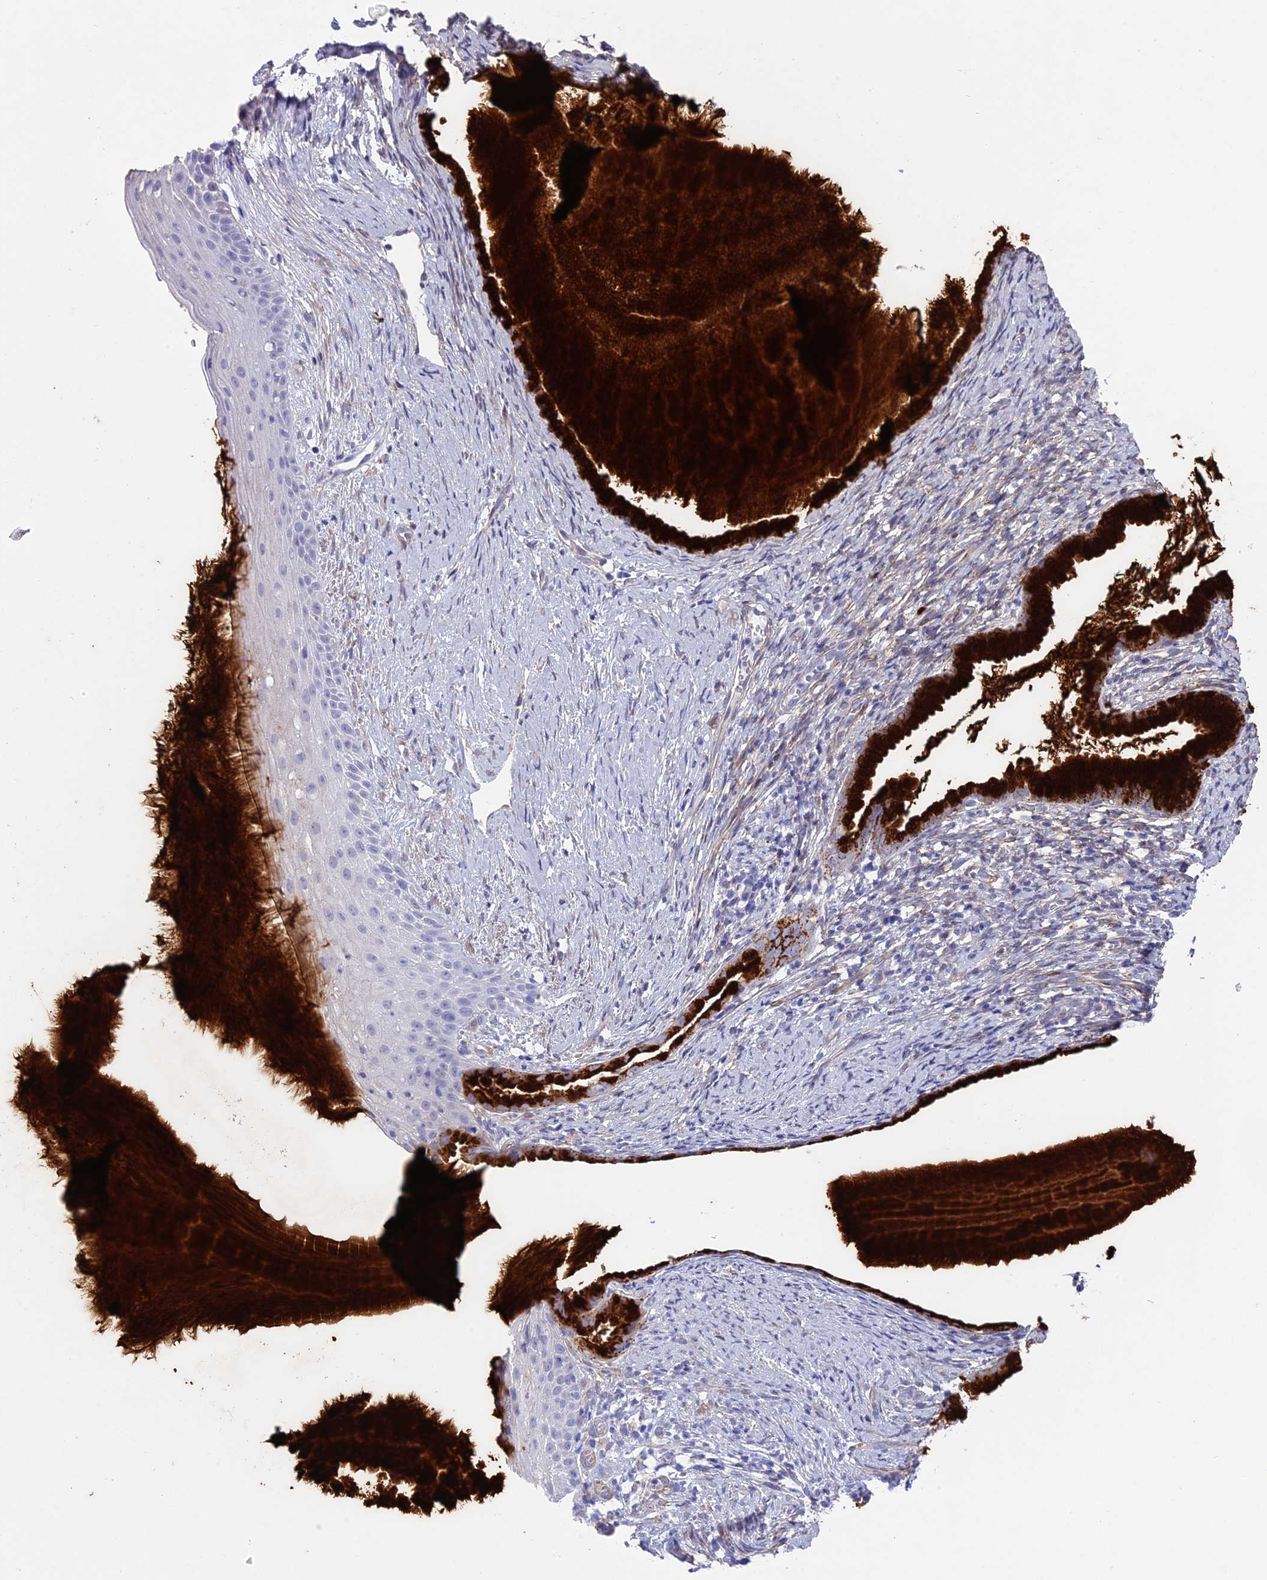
{"staining": {"intensity": "strong", "quantity": "25%-75%", "location": "cytoplasmic/membranous"}, "tissue": "cervix", "cell_type": "Glandular cells", "image_type": "normal", "snomed": [{"axis": "morphology", "description": "Normal tissue, NOS"}, {"axis": "topography", "description": "Cervix"}], "caption": "Strong cytoplasmic/membranous protein staining is seen in approximately 25%-75% of glandular cells in cervix. The staining was performed using DAB (3,3'-diaminobenzidine), with brown indicating positive protein expression. Nuclei are stained blue with hematoxylin.", "gene": "TNS1", "patient": {"sex": "female", "age": 36}}